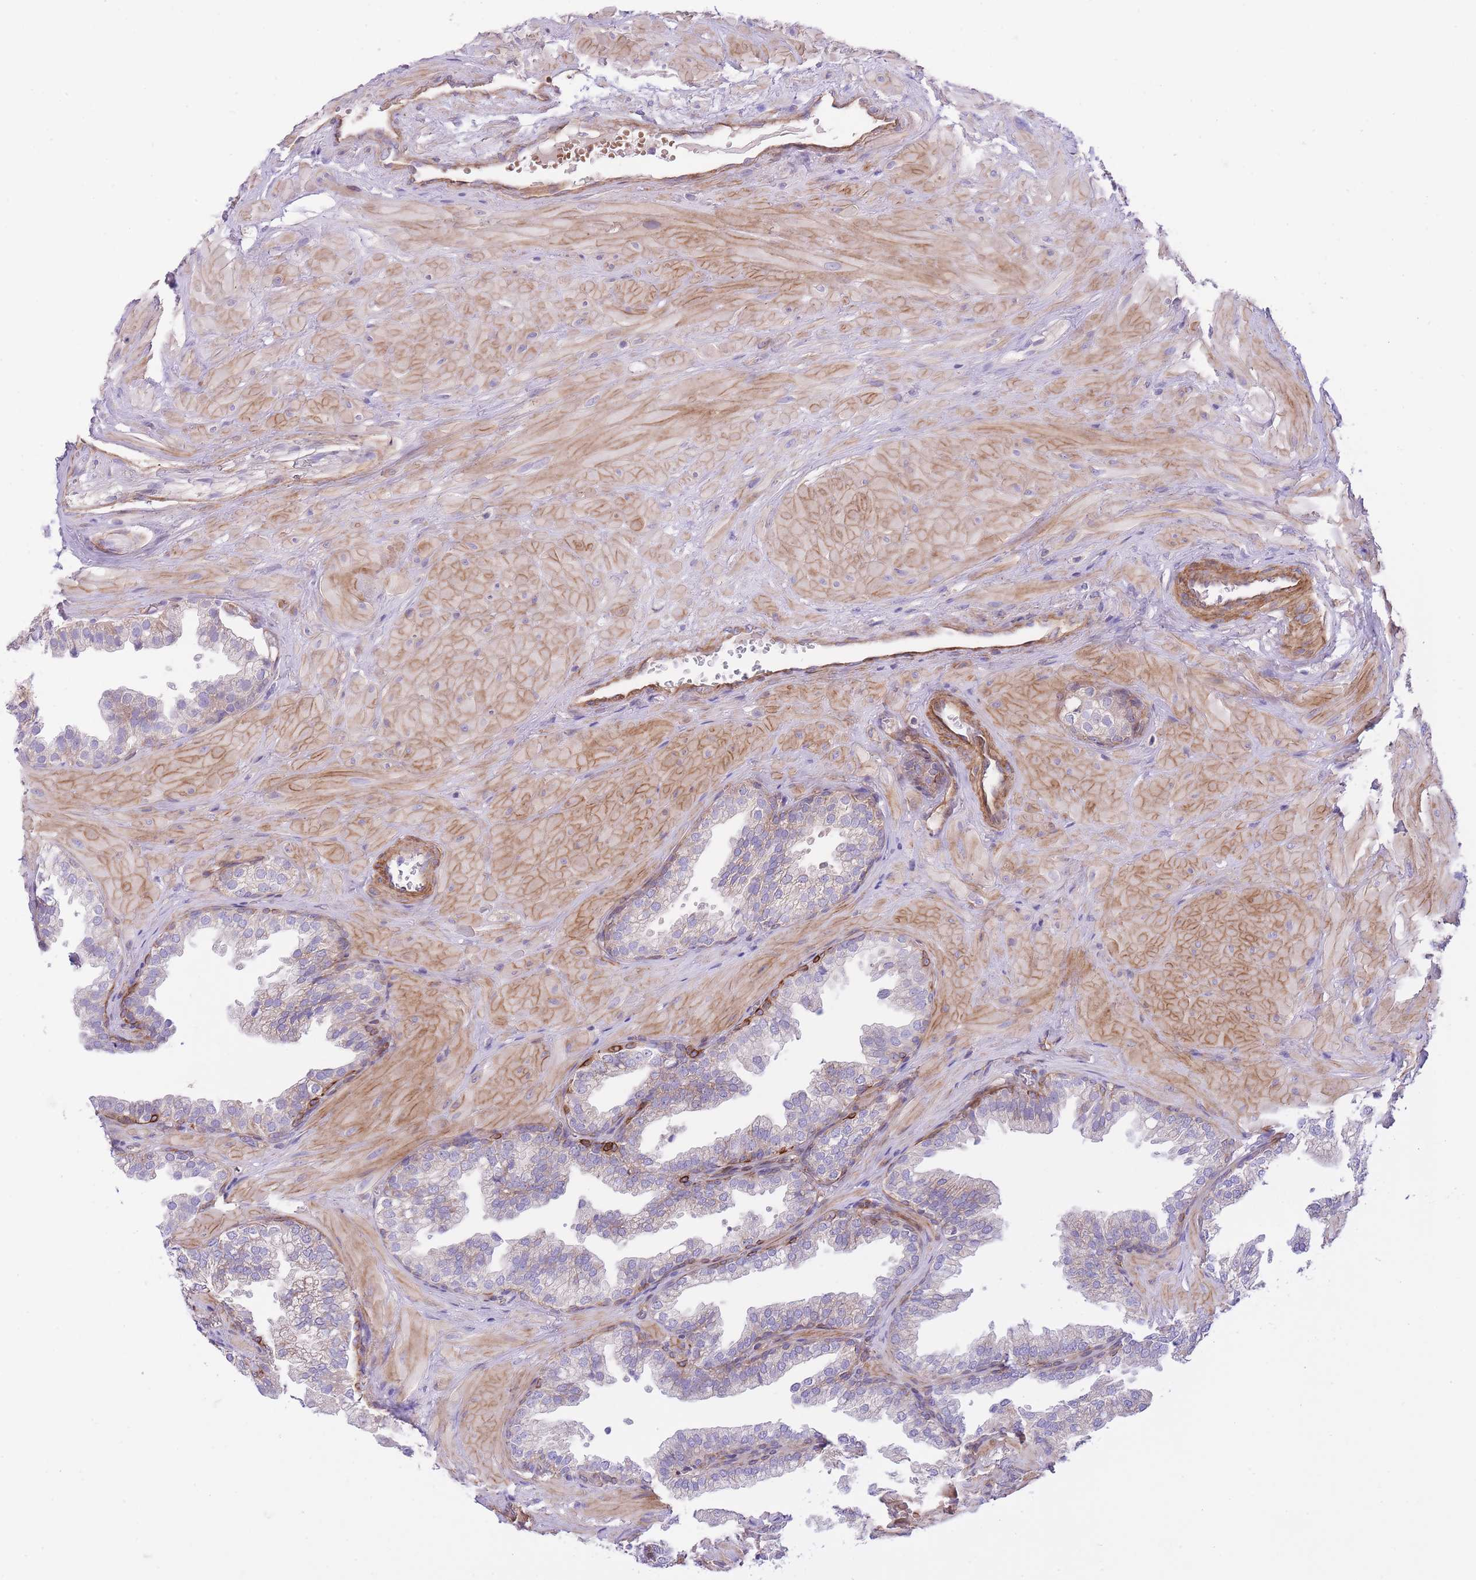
{"staining": {"intensity": "moderate", "quantity": "<25%", "location": "cytoplasmic/membranous"}, "tissue": "prostate", "cell_type": "Glandular cells", "image_type": "normal", "snomed": [{"axis": "morphology", "description": "Normal tissue, NOS"}, {"axis": "topography", "description": "Prostate"}, {"axis": "topography", "description": "Peripheral nerve tissue"}], "caption": "A histopathology image showing moderate cytoplasmic/membranous expression in approximately <25% of glandular cells in normal prostate, as visualized by brown immunohistochemical staining.", "gene": "CHAC1", "patient": {"sex": "male", "age": 55}}